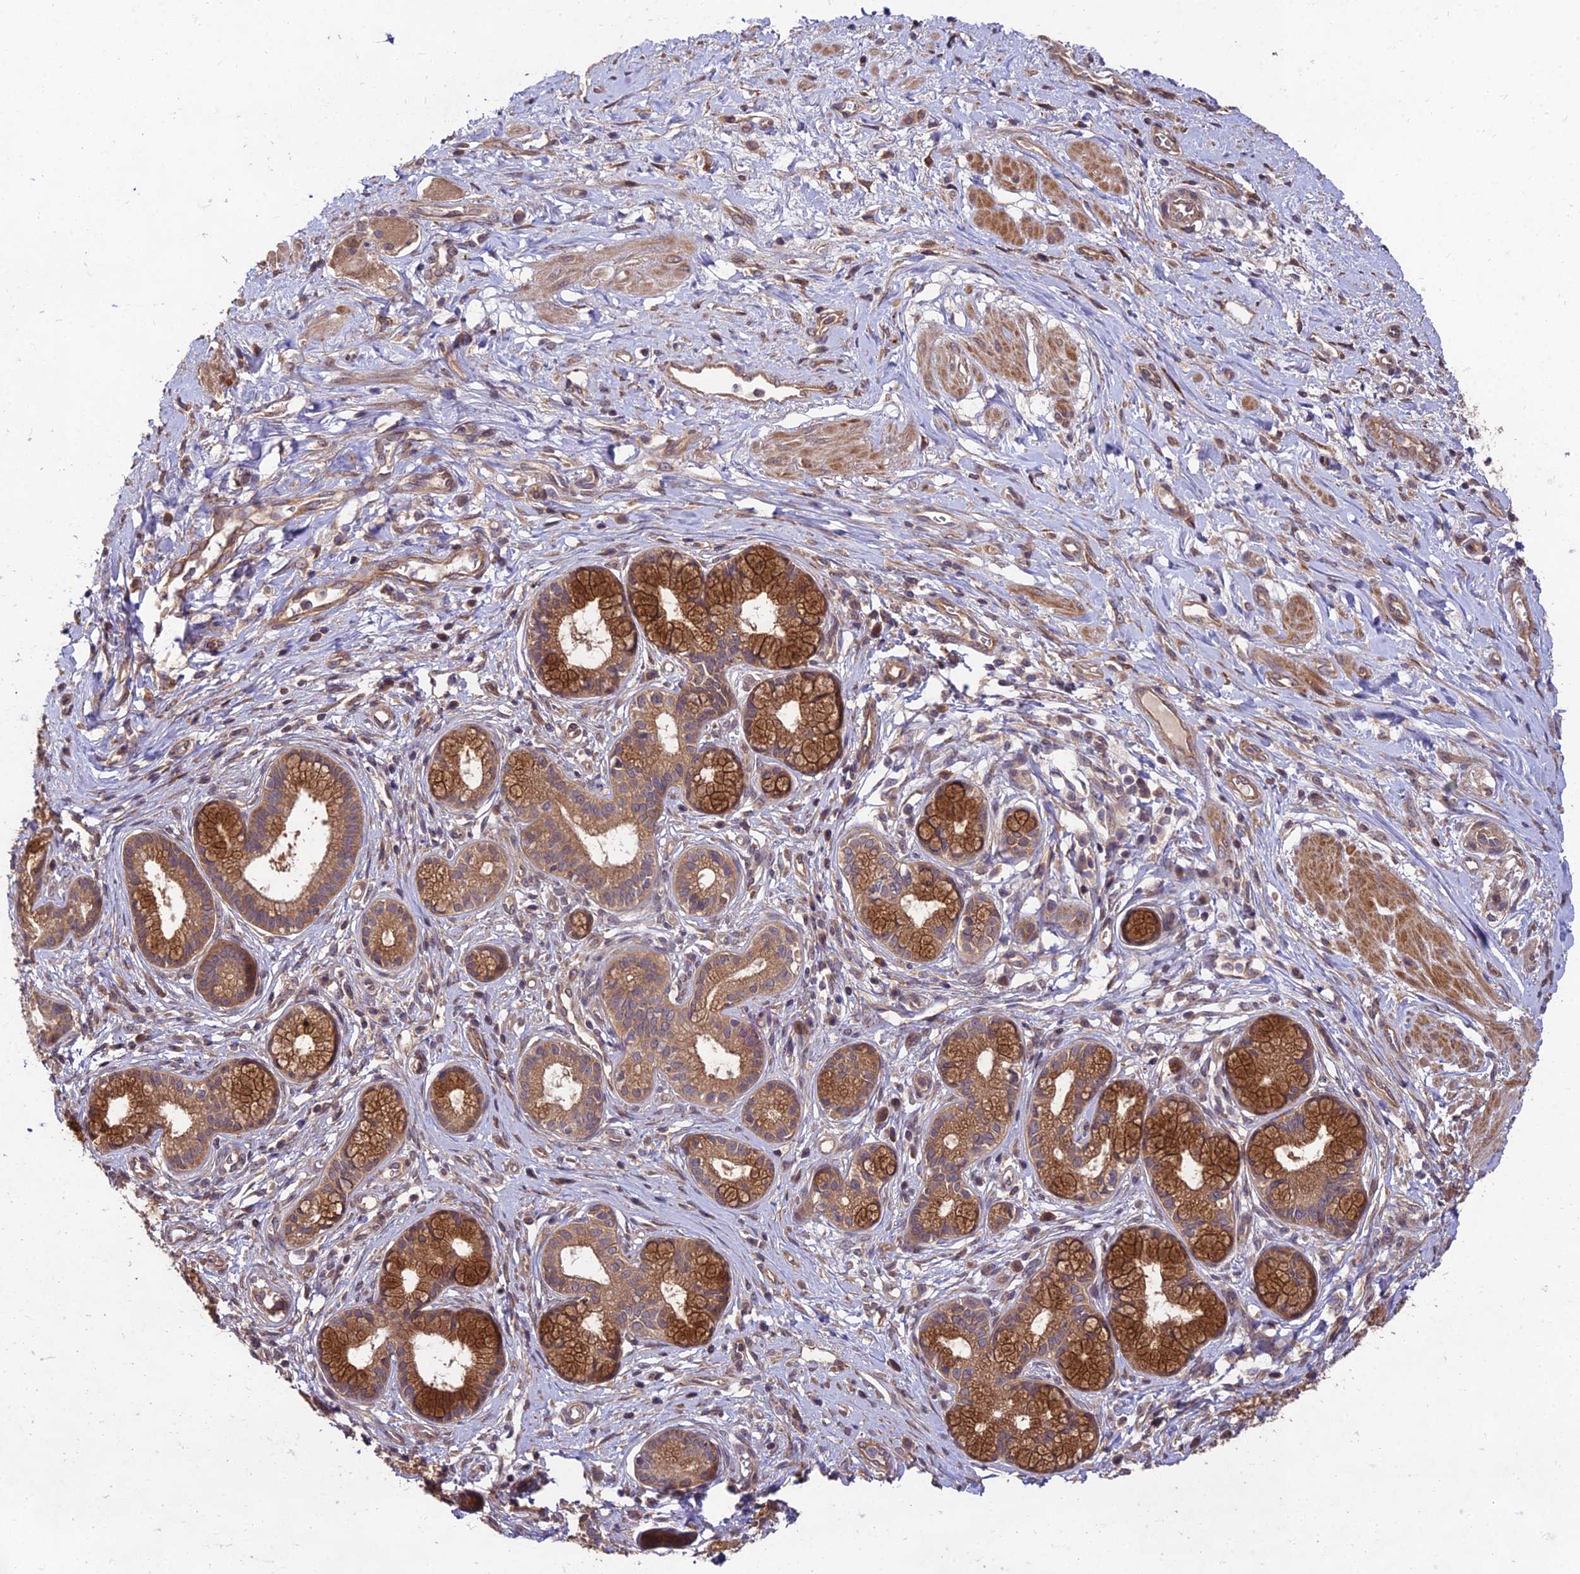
{"staining": {"intensity": "strong", "quantity": ">75%", "location": "cytoplasmic/membranous"}, "tissue": "pancreatic cancer", "cell_type": "Tumor cells", "image_type": "cancer", "snomed": [{"axis": "morphology", "description": "Adenocarcinoma, NOS"}, {"axis": "topography", "description": "Pancreas"}], "caption": "The immunohistochemical stain highlights strong cytoplasmic/membranous staining in tumor cells of adenocarcinoma (pancreatic) tissue.", "gene": "MKKS", "patient": {"sex": "male", "age": 72}}